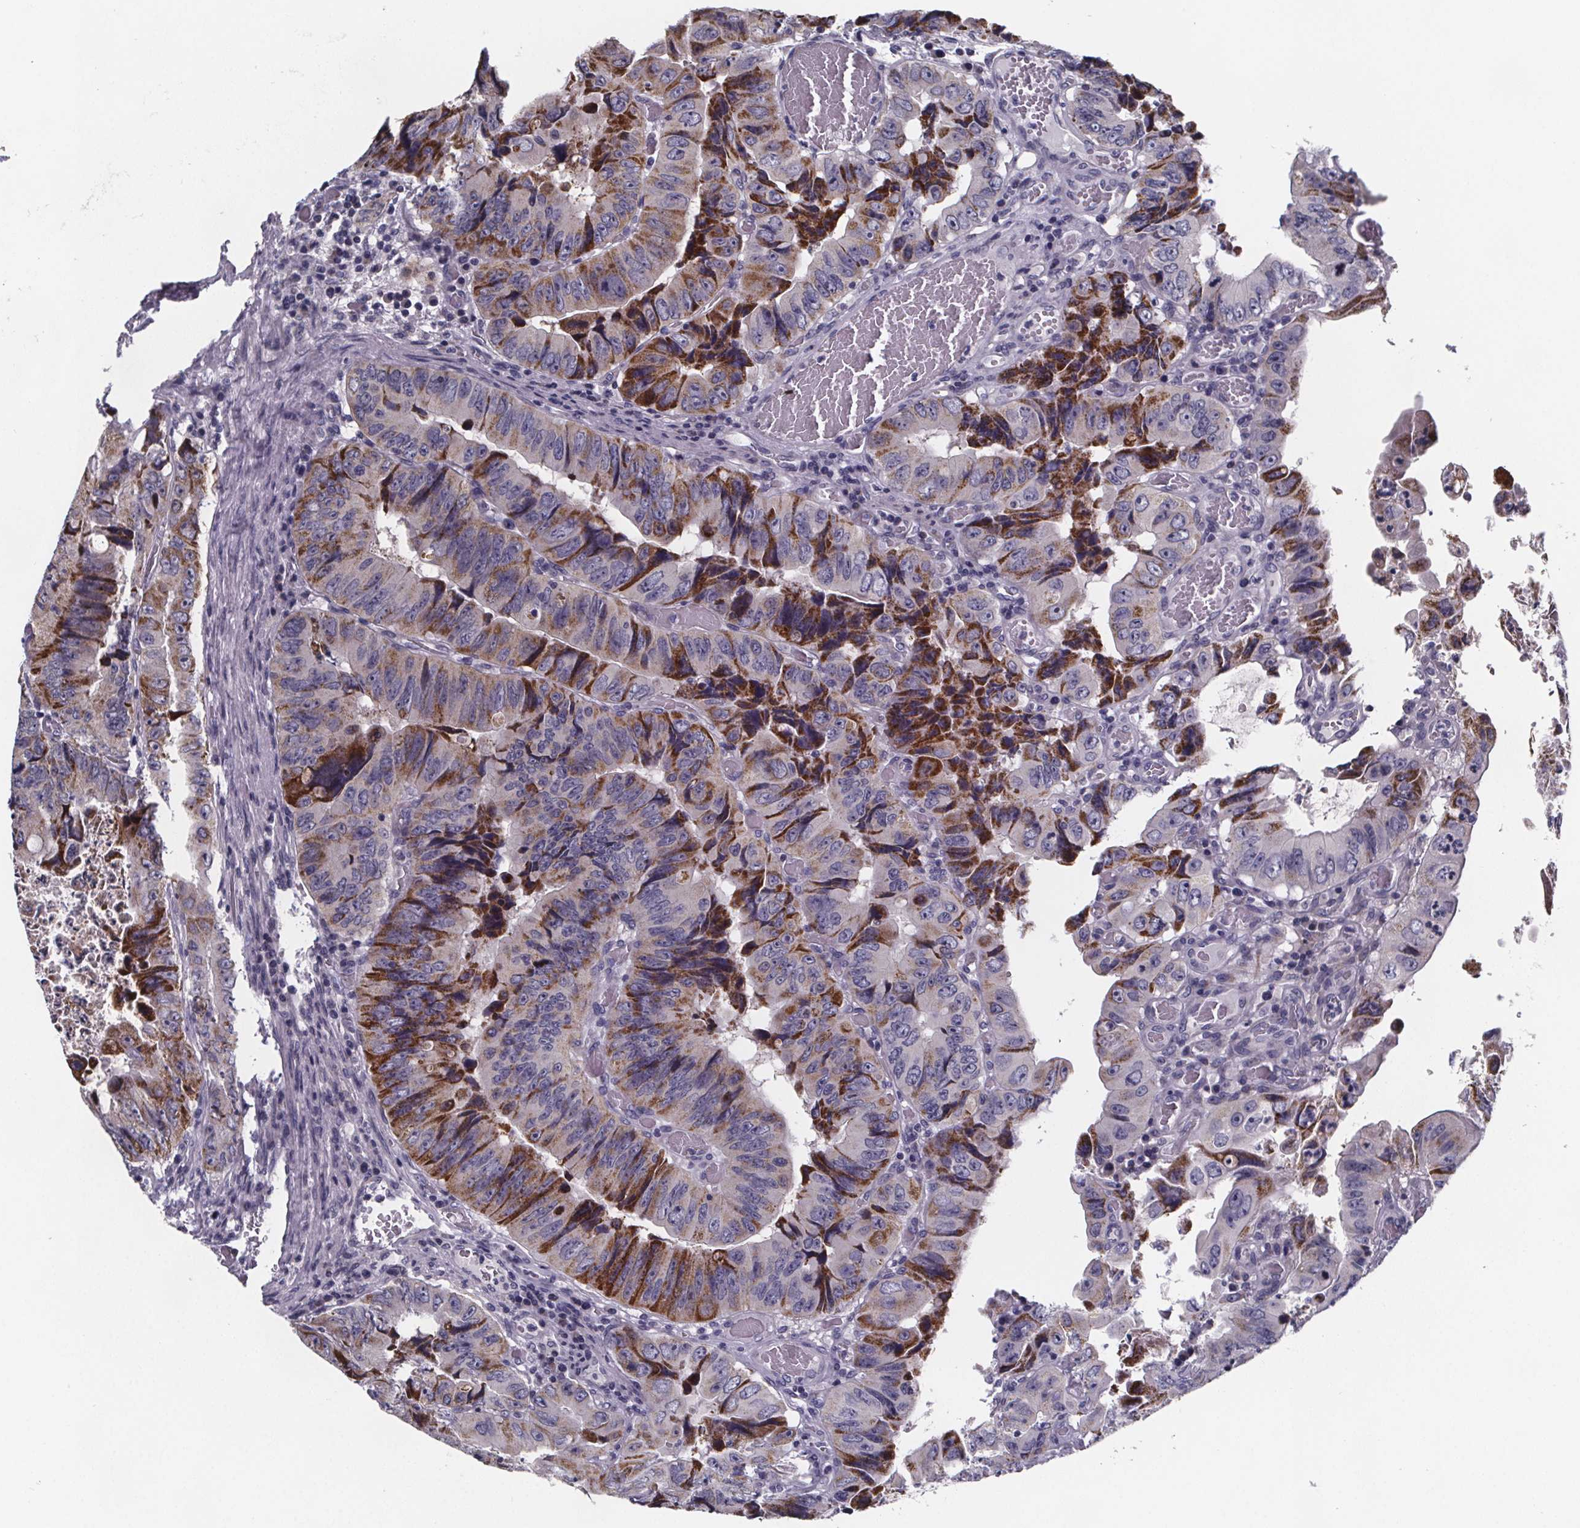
{"staining": {"intensity": "strong", "quantity": "<25%", "location": "cytoplasmic/membranous"}, "tissue": "colorectal cancer", "cell_type": "Tumor cells", "image_type": "cancer", "snomed": [{"axis": "morphology", "description": "Adenocarcinoma, NOS"}, {"axis": "topography", "description": "Colon"}], "caption": "Immunohistochemistry (IHC) micrograph of neoplastic tissue: adenocarcinoma (colorectal) stained using IHC exhibits medium levels of strong protein expression localized specifically in the cytoplasmic/membranous of tumor cells, appearing as a cytoplasmic/membranous brown color.", "gene": "PAH", "patient": {"sex": "female", "age": 84}}